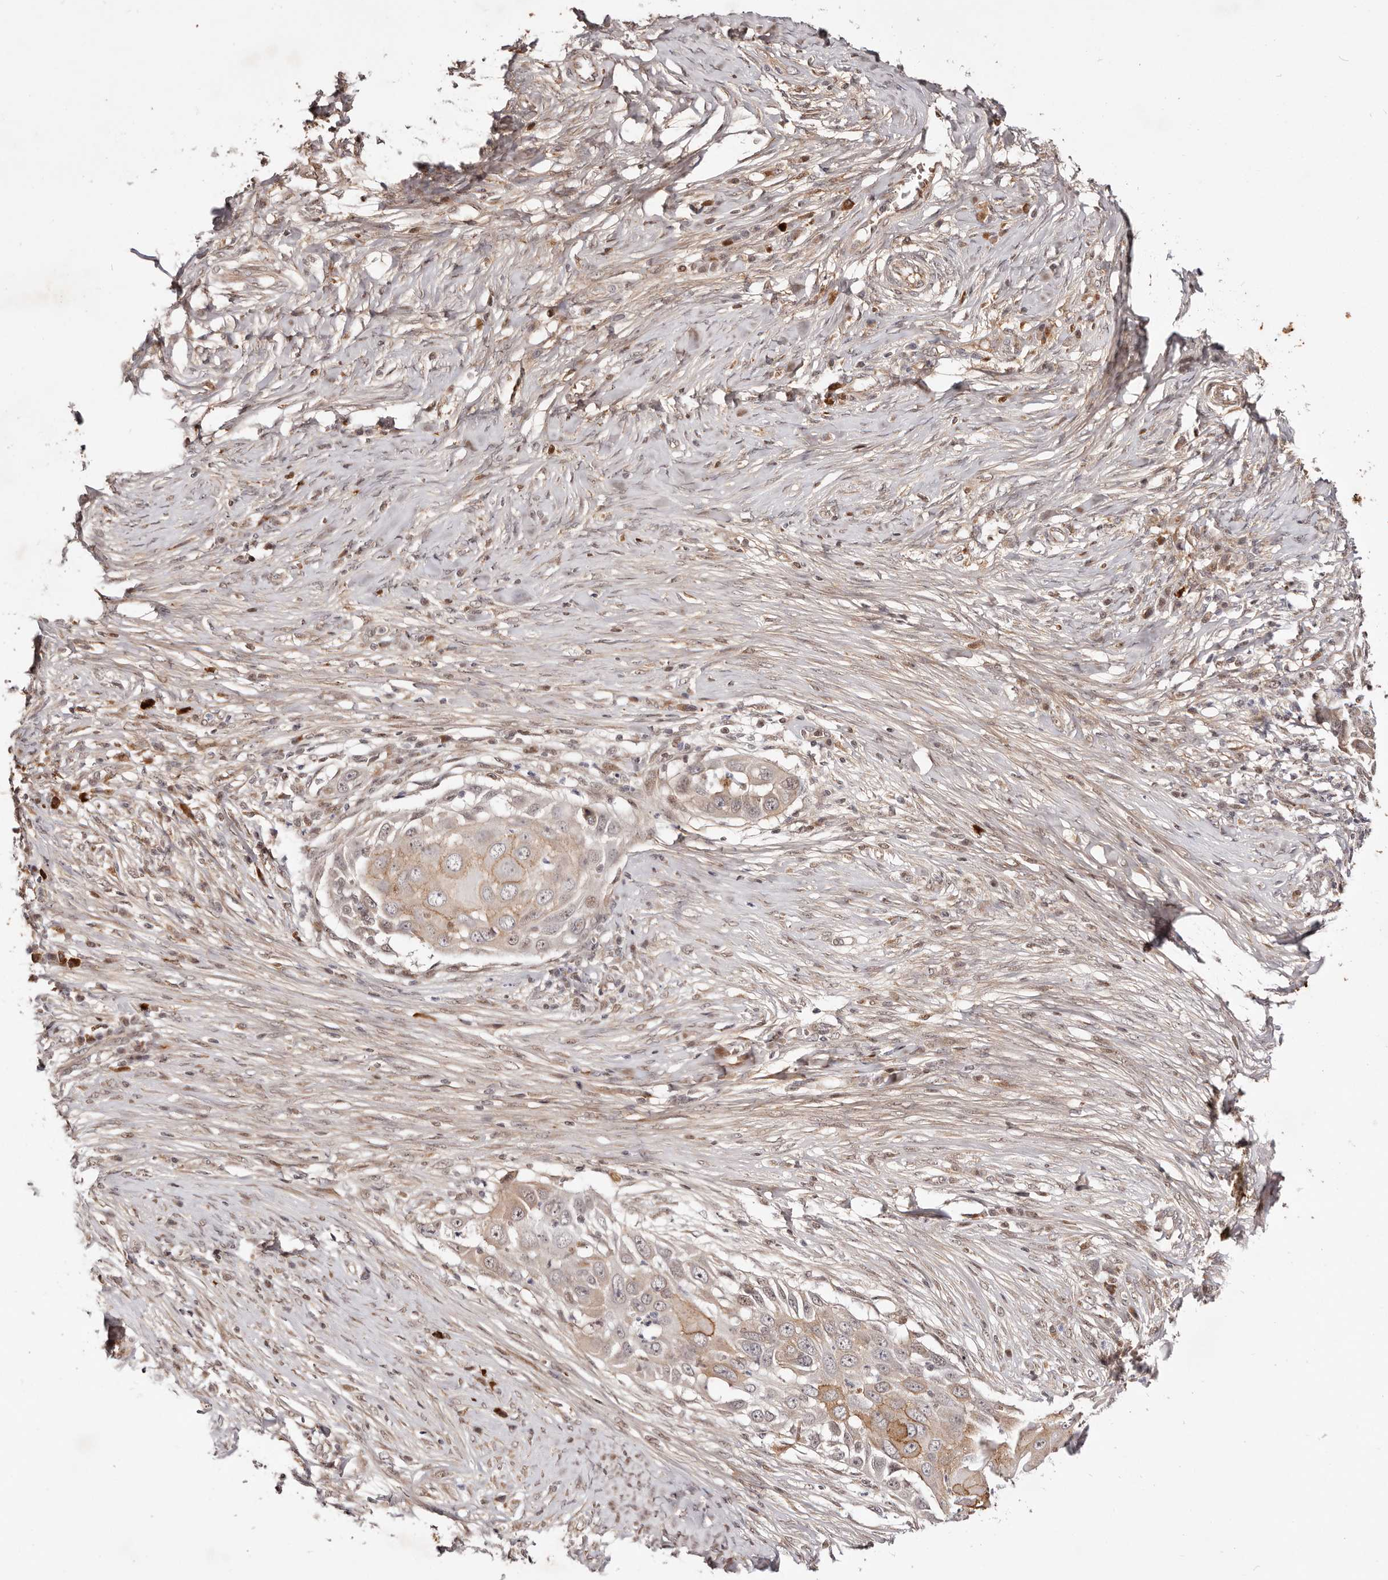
{"staining": {"intensity": "moderate", "quantity": "25%-75%", "location": "cytoplasmic/membranous"}, "tissue": "skin cancer", "cell_type": "Tumor cells", "image_type": "cancer", "snomed": [{"axis": "morphology", "description": "Squamous cell carcinoma, NOS"}, {"axis": "topography", "description": "Skin"}], "caption": "A micrograph showing moderate cytoplasmic/membranous positivity in about 25%-75% of tumor cells in skin cancer (squamous cell carcinoma), as visualized by brown immunohistochemical staining.", "gene": "WRN", "patient": {"sex": "female", "age": 44}}